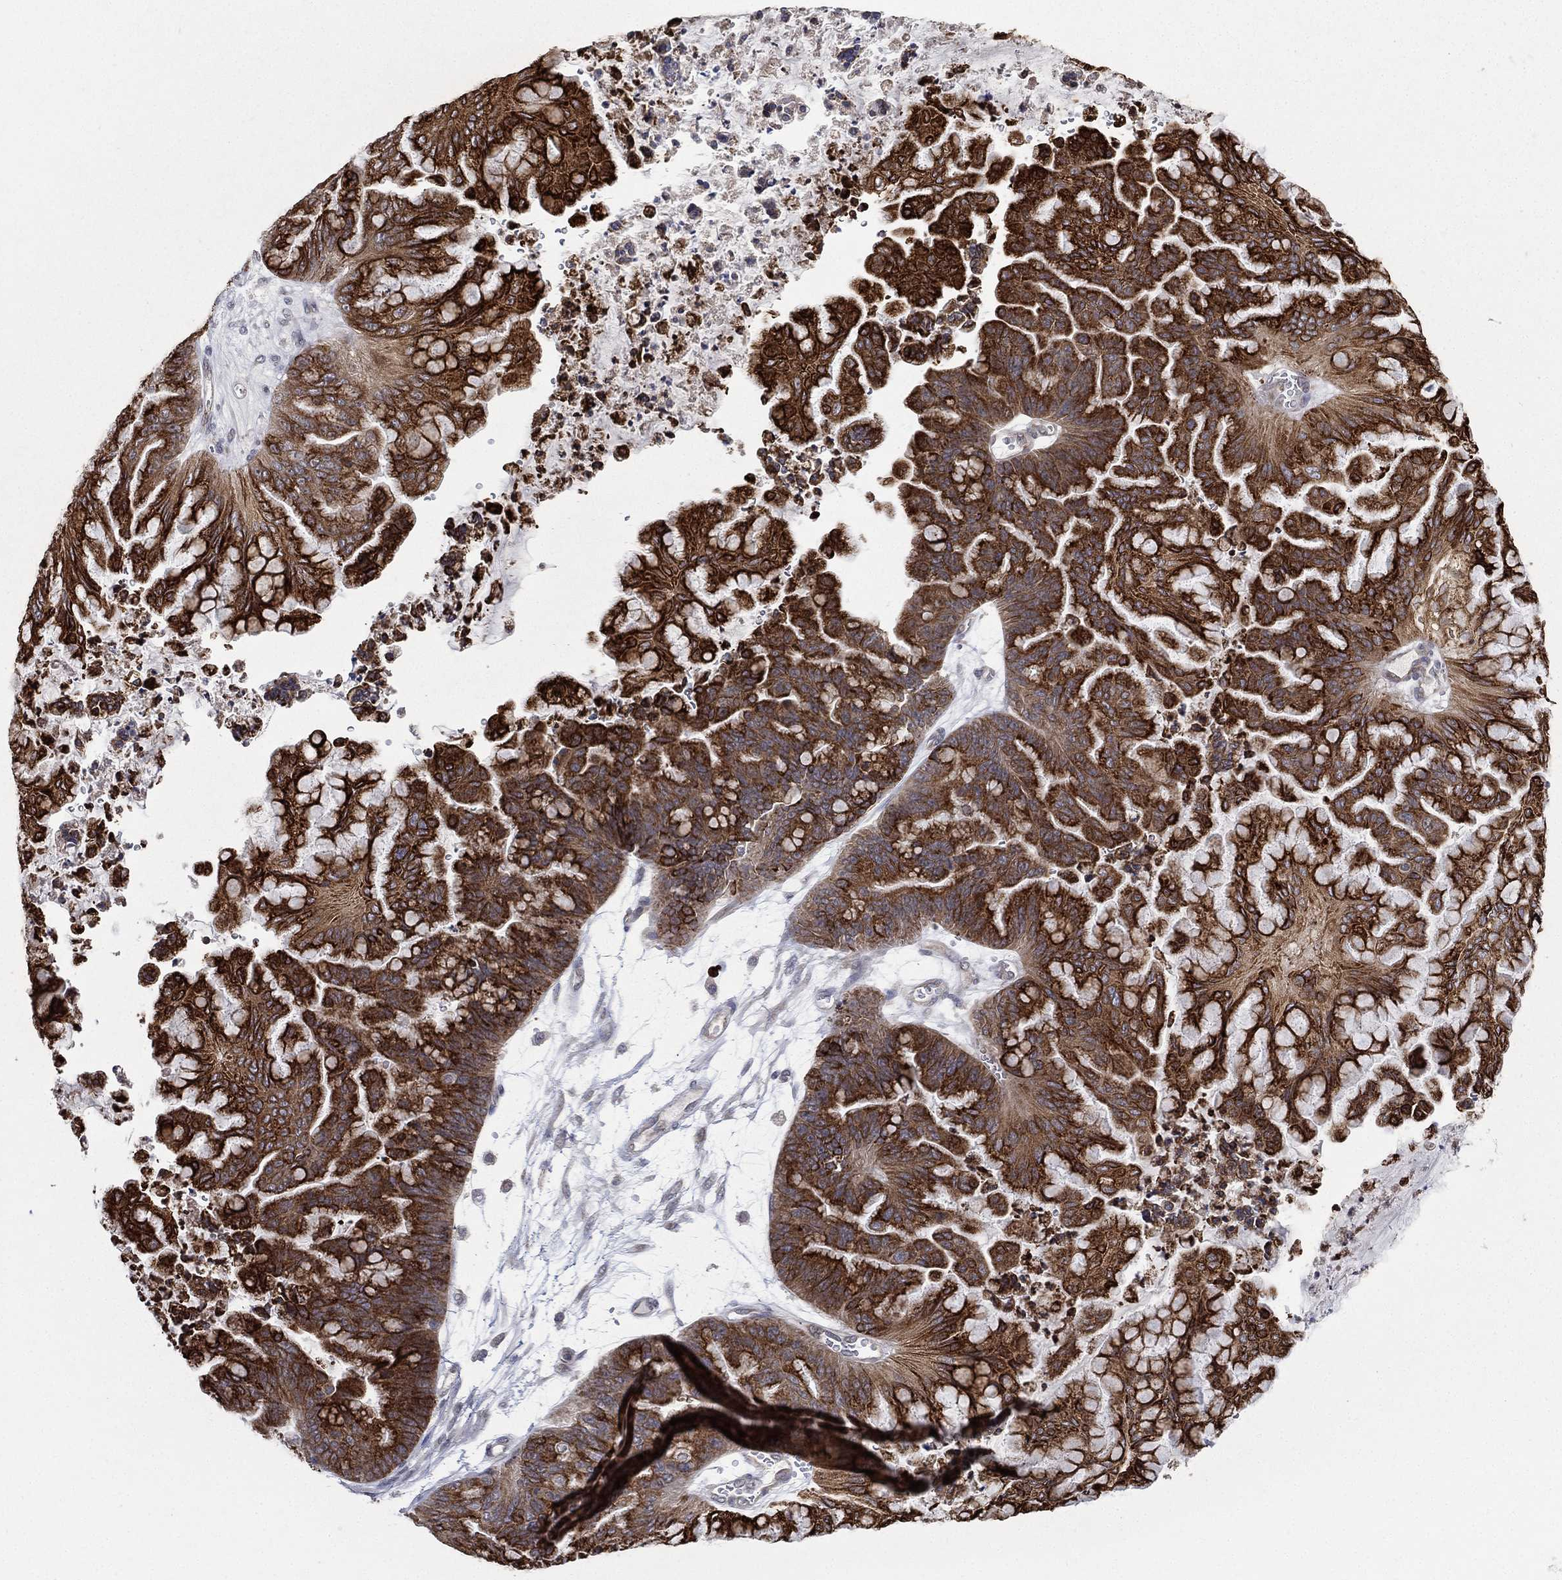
{"staining": {"intensity": "strong", "quantity": ">75%", "location": "cytoplasmic/membranous"}, "tissue": "ovarian cancer", "cell_type": "Tumor cells", "image_type": "cancer", "snomed": [{"axis": "morphology", "description": "Cystadenocarcinoma, mucinous, NOS"}, {"axis": "topography", "description": "Ovary"}], "caption": "IHC photomicrograph of neoplastic tissue: mucinous cystadenocarcinoma (ovarian) stained using immunohistochemistry (IHC) shows high levels of strong protein expression localized specifically in the cytoplasmic/membranous of tumor cells, appearing as a cytoplasmic/membranous brown color.", "gene": "KAT14", "patient": {"sex": "female", "age": 67}}